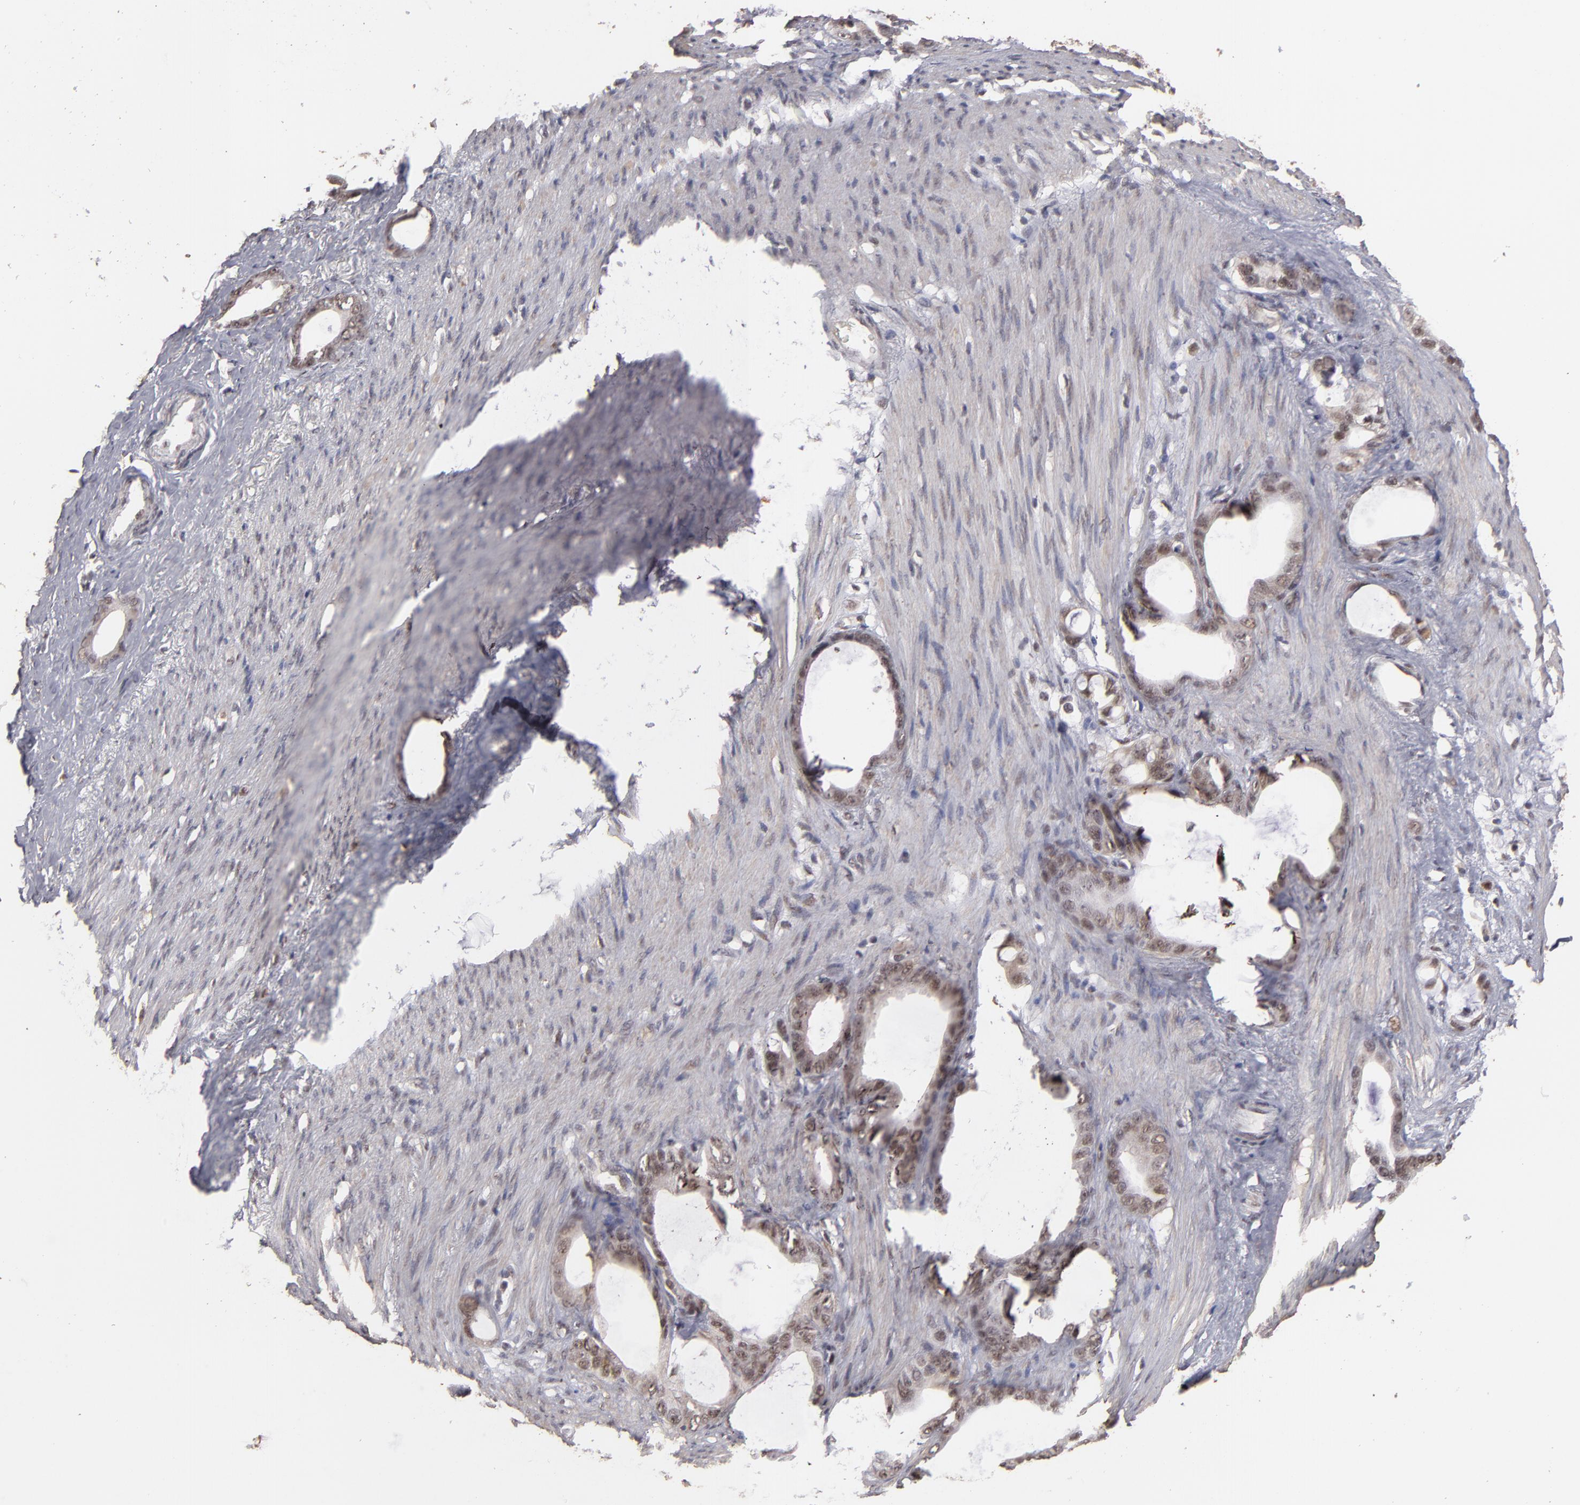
{"staining": {"intensity": "weak", "quantity": ">75%", "location": "nuclear"}, "tissue": "stomach cancer", "cell_type": "Tumor cells", "image_type": "cancer", "snomed": [{"axis": "morphology", "description": "Adenocarcinoma, NOS"}, {"axis": "topography", "description": "Stomach"}], "caption": "Immunohistochemical staining of stomach adenocarcinoma displays low levels of weak nuclear protein expression in about >75% of tumor cells.", "gene": "CLOCK", "patient": {"sex": "female", "age": 75}}